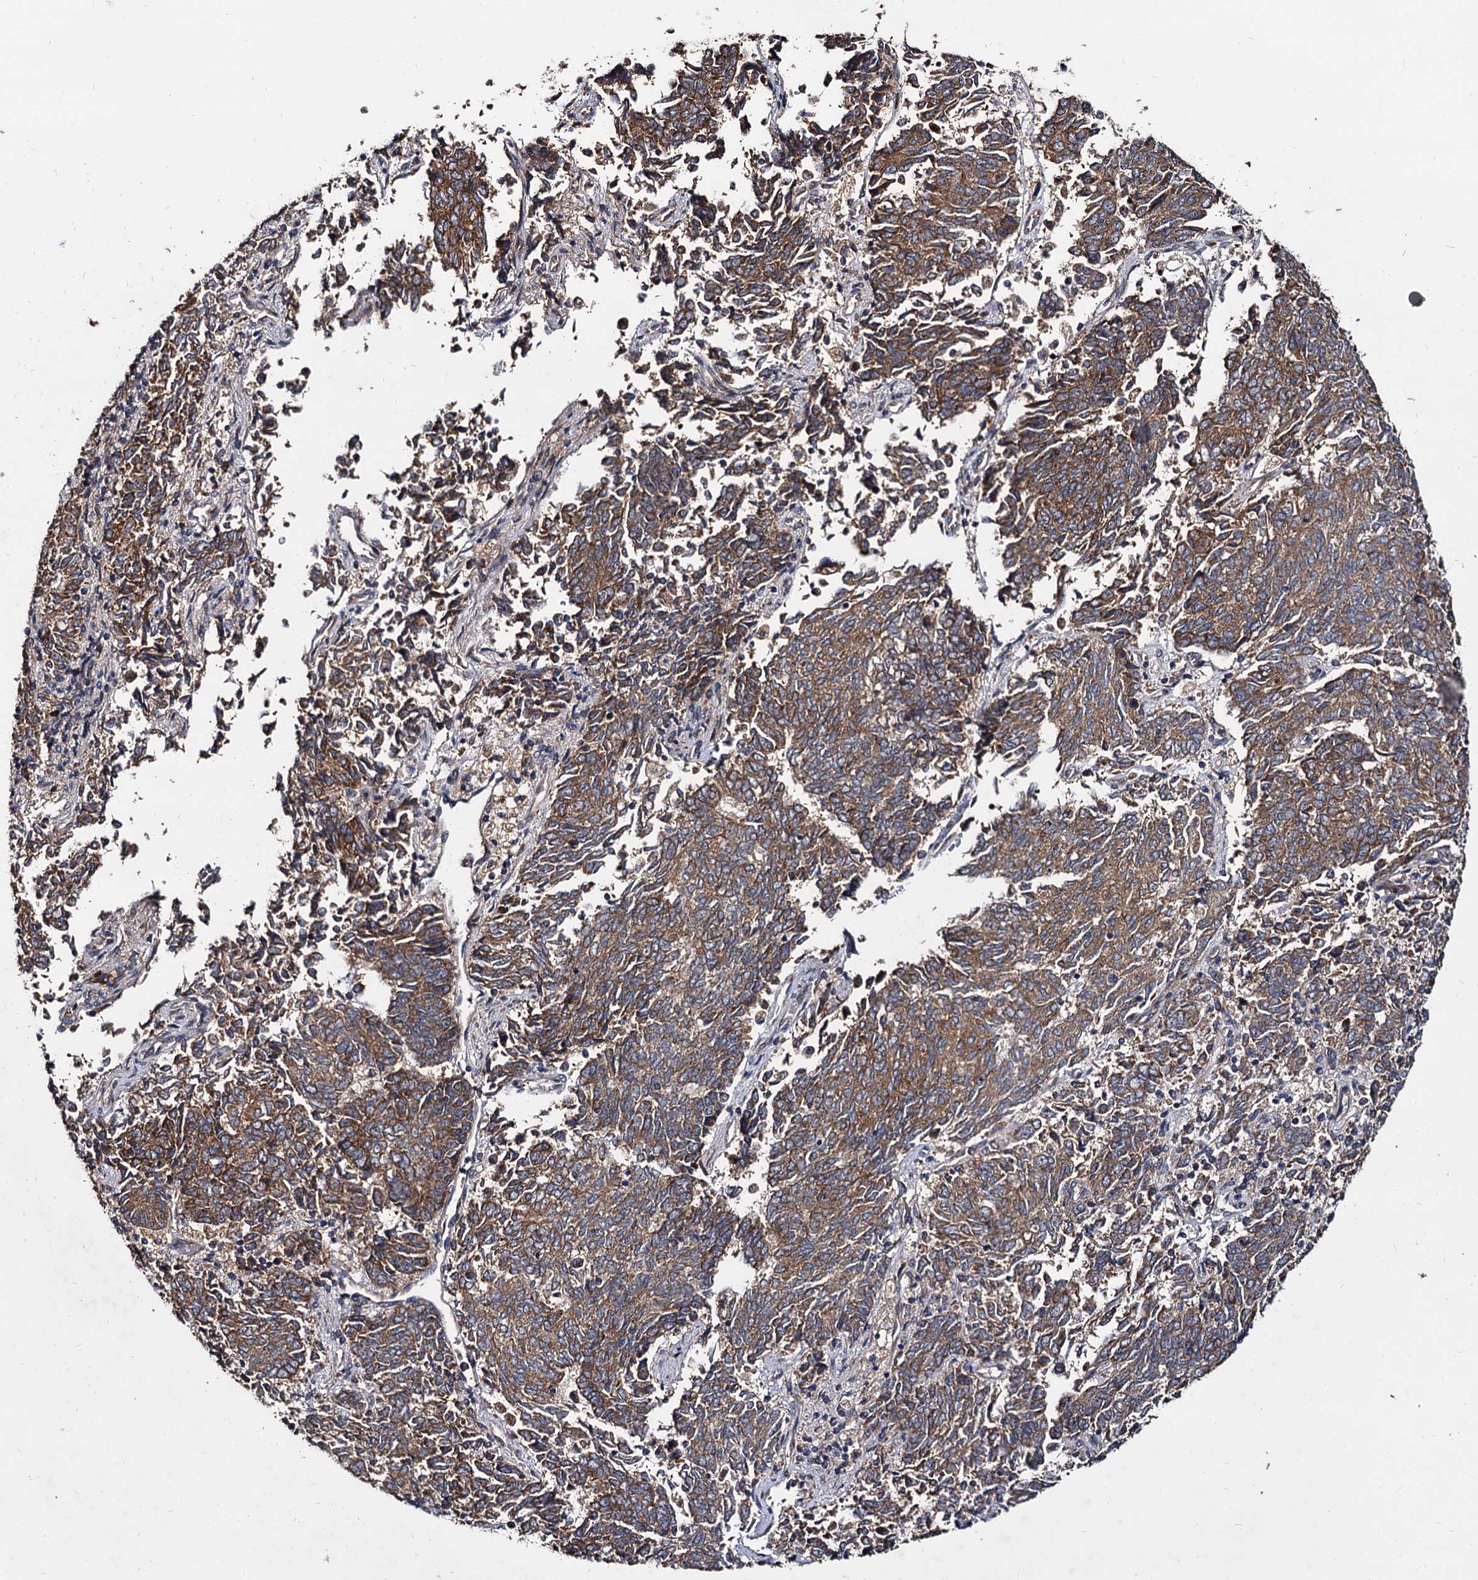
{"staining": {"intensity": "moderate", "quantity": ">75%", "location": "cytoplasmic/membranous"}, "tissue": "endometrial cancer", "cell_type": "Tumor cells", "image_type": "cancer", "snomed": [{"axis": "morphology", "description": "Adenocarcinoma, NOS"}, {"axis": "topography", "description": "Endometrium"}], "caption": "Tumor cells display medium levels of moderate cytoplasmic/membranous expression in about >75% of cells in human endometrial cancer (adenocarcinoma).", "gene": "WWC3", "patient": {"sex": "female", "age": 80}}